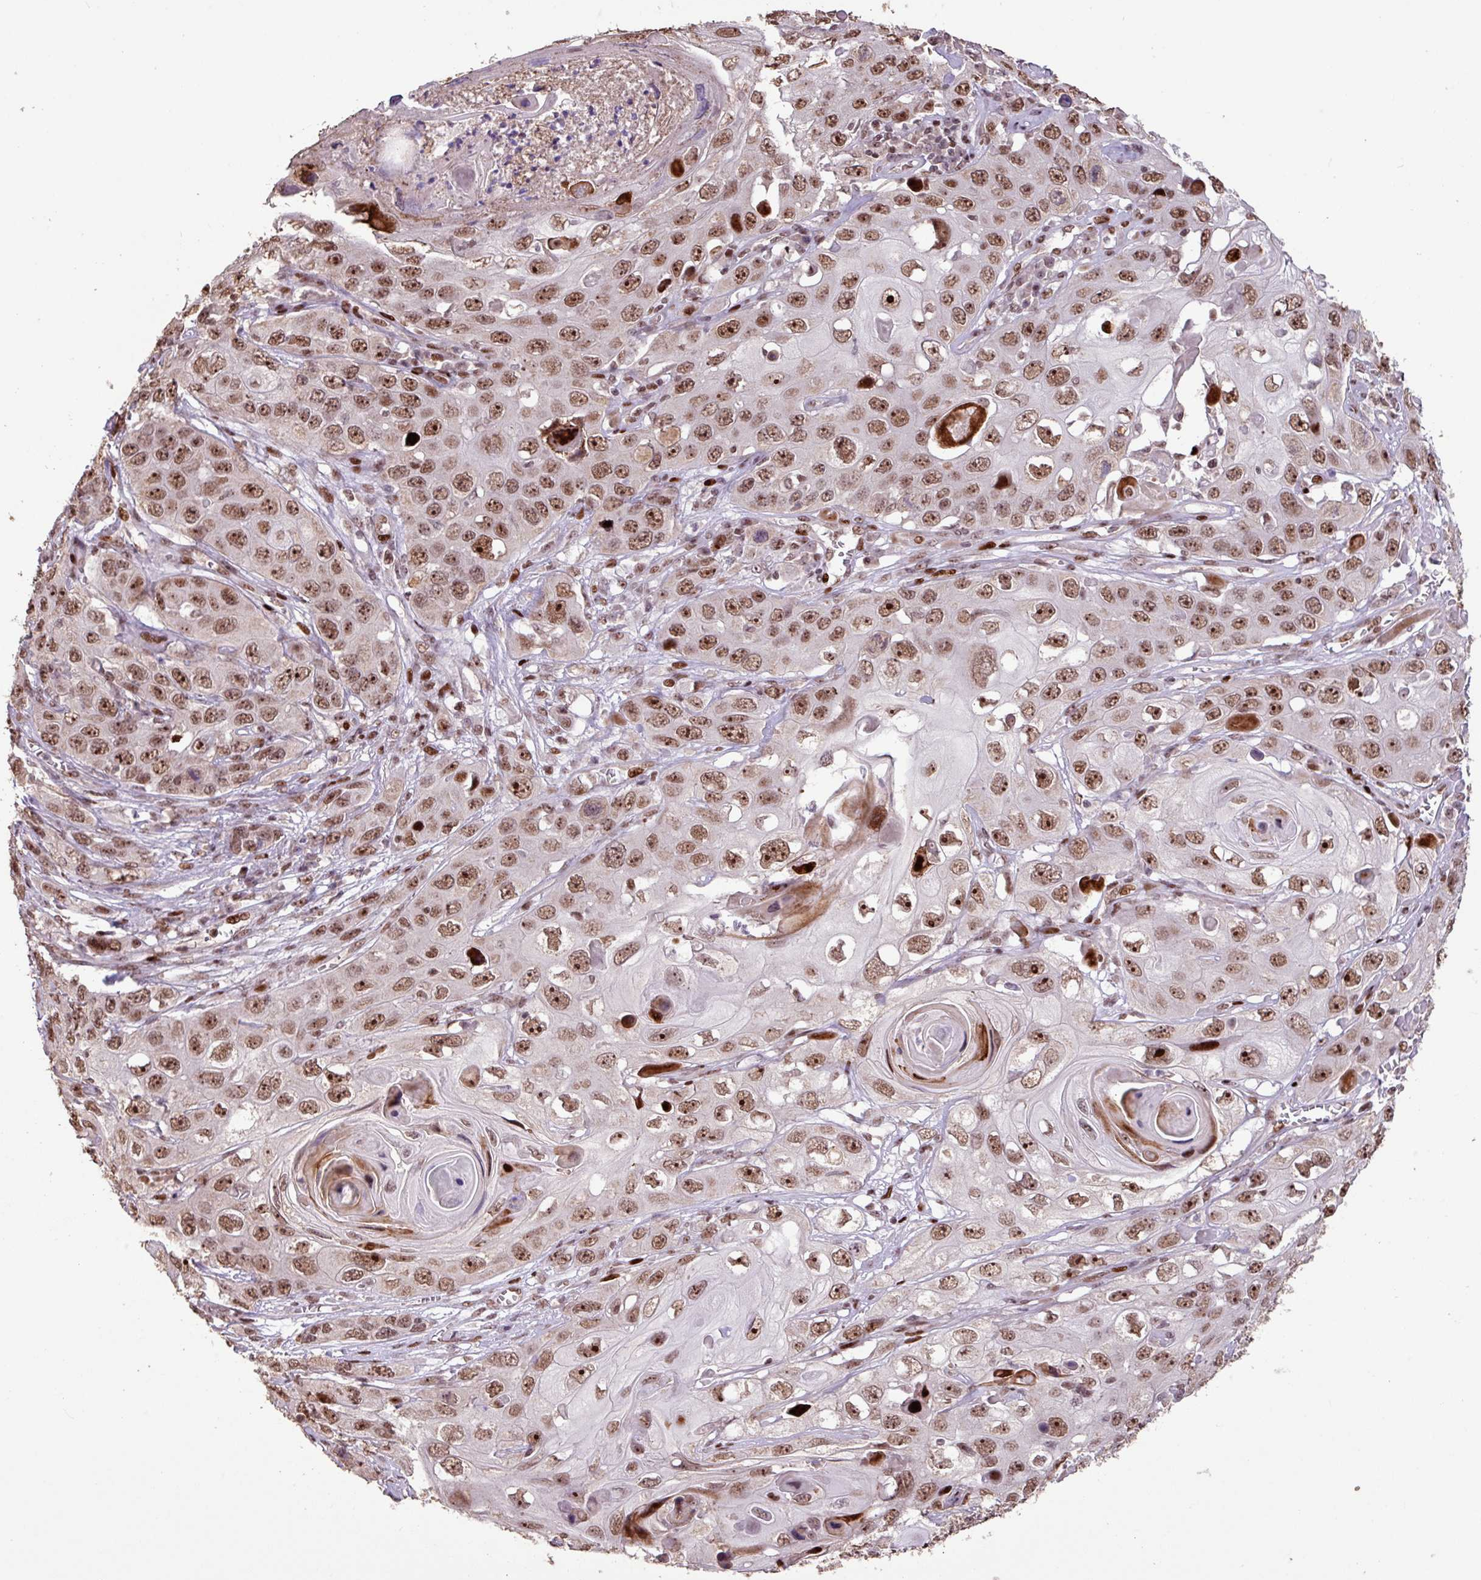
{"staining": {"intensity": "moderate", "quantity": ">75%", "location": "nuclear"}, "tissue": "skin cancer", "cell_type": "Tumor cells", "image_type": "cancer", "snomed": [{"axis": "morphology", "description": "Squamous cell carcinoma, NOS"}, {"axis": "topography", "description": "Skin"}], "caption": "Skin cancer stained with a protein marker exhibits moderate staining in tumor cells.", "gene": "ZNF709", "patient": {"sex": "male", "age": 55}}